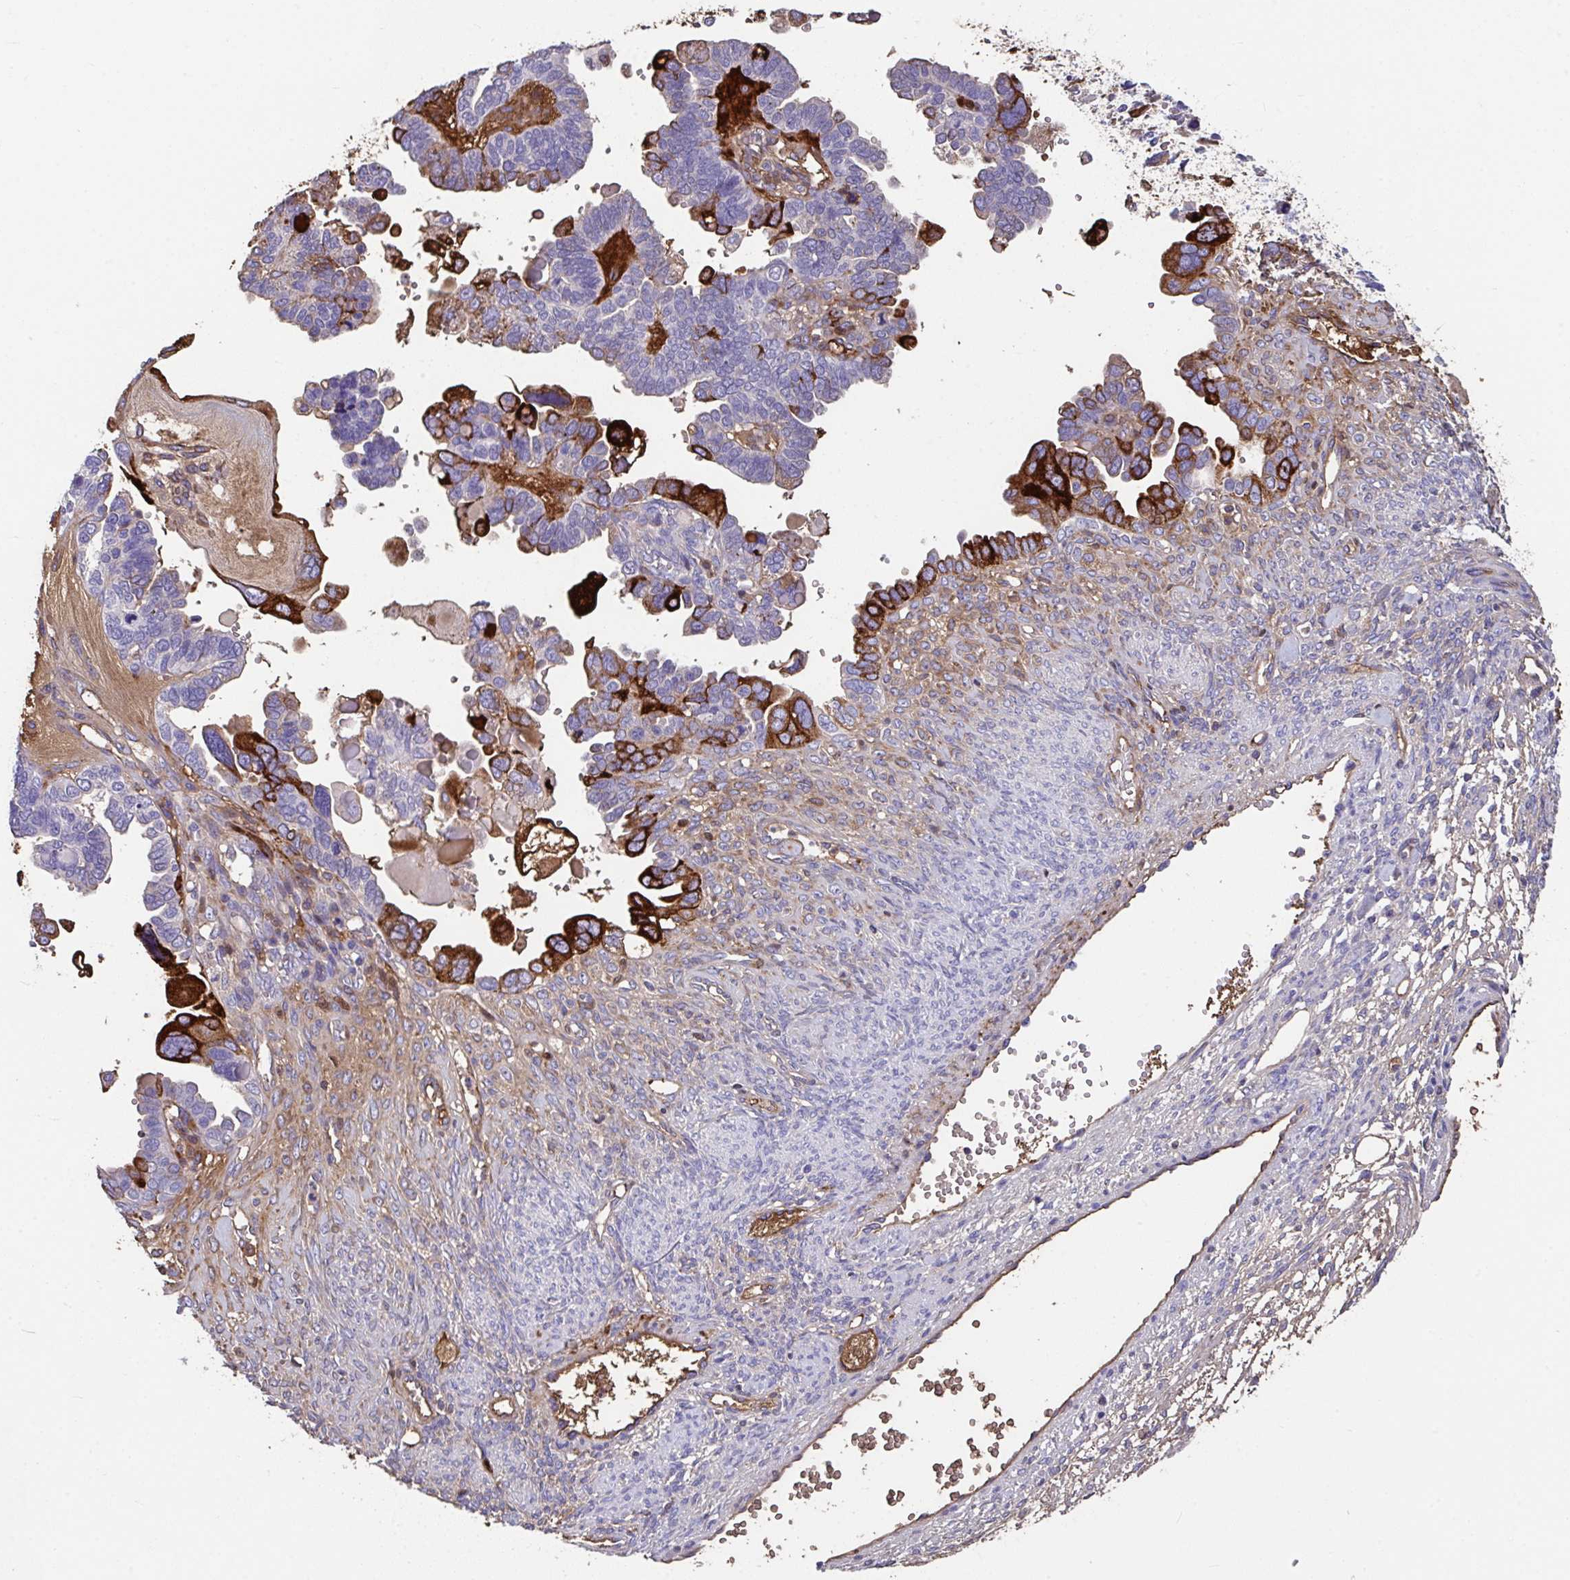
{"staining": {"intensity": "strong", "quantity": "<25%", "location": "cytoplasmic/membranous"}, "tissue": "ovarian cancer", "cell_type": "Tumor cells", "image_type": "cancer", "snomed": [{"axis": "morphology", "description": "Cystadenocarcinoma, serous, NOS"}, {"axis": "topography", "description": "Ovary"}], "caption": "Protein staining by immunohistochemistry reveals strong cytoplasmic/membranous staining in about <25% of tumor cells in ovarian cancer (serous cystadenocarcinoma).", "gene": "ZNF813", "patient": {"sex": "female", "age": 51}}